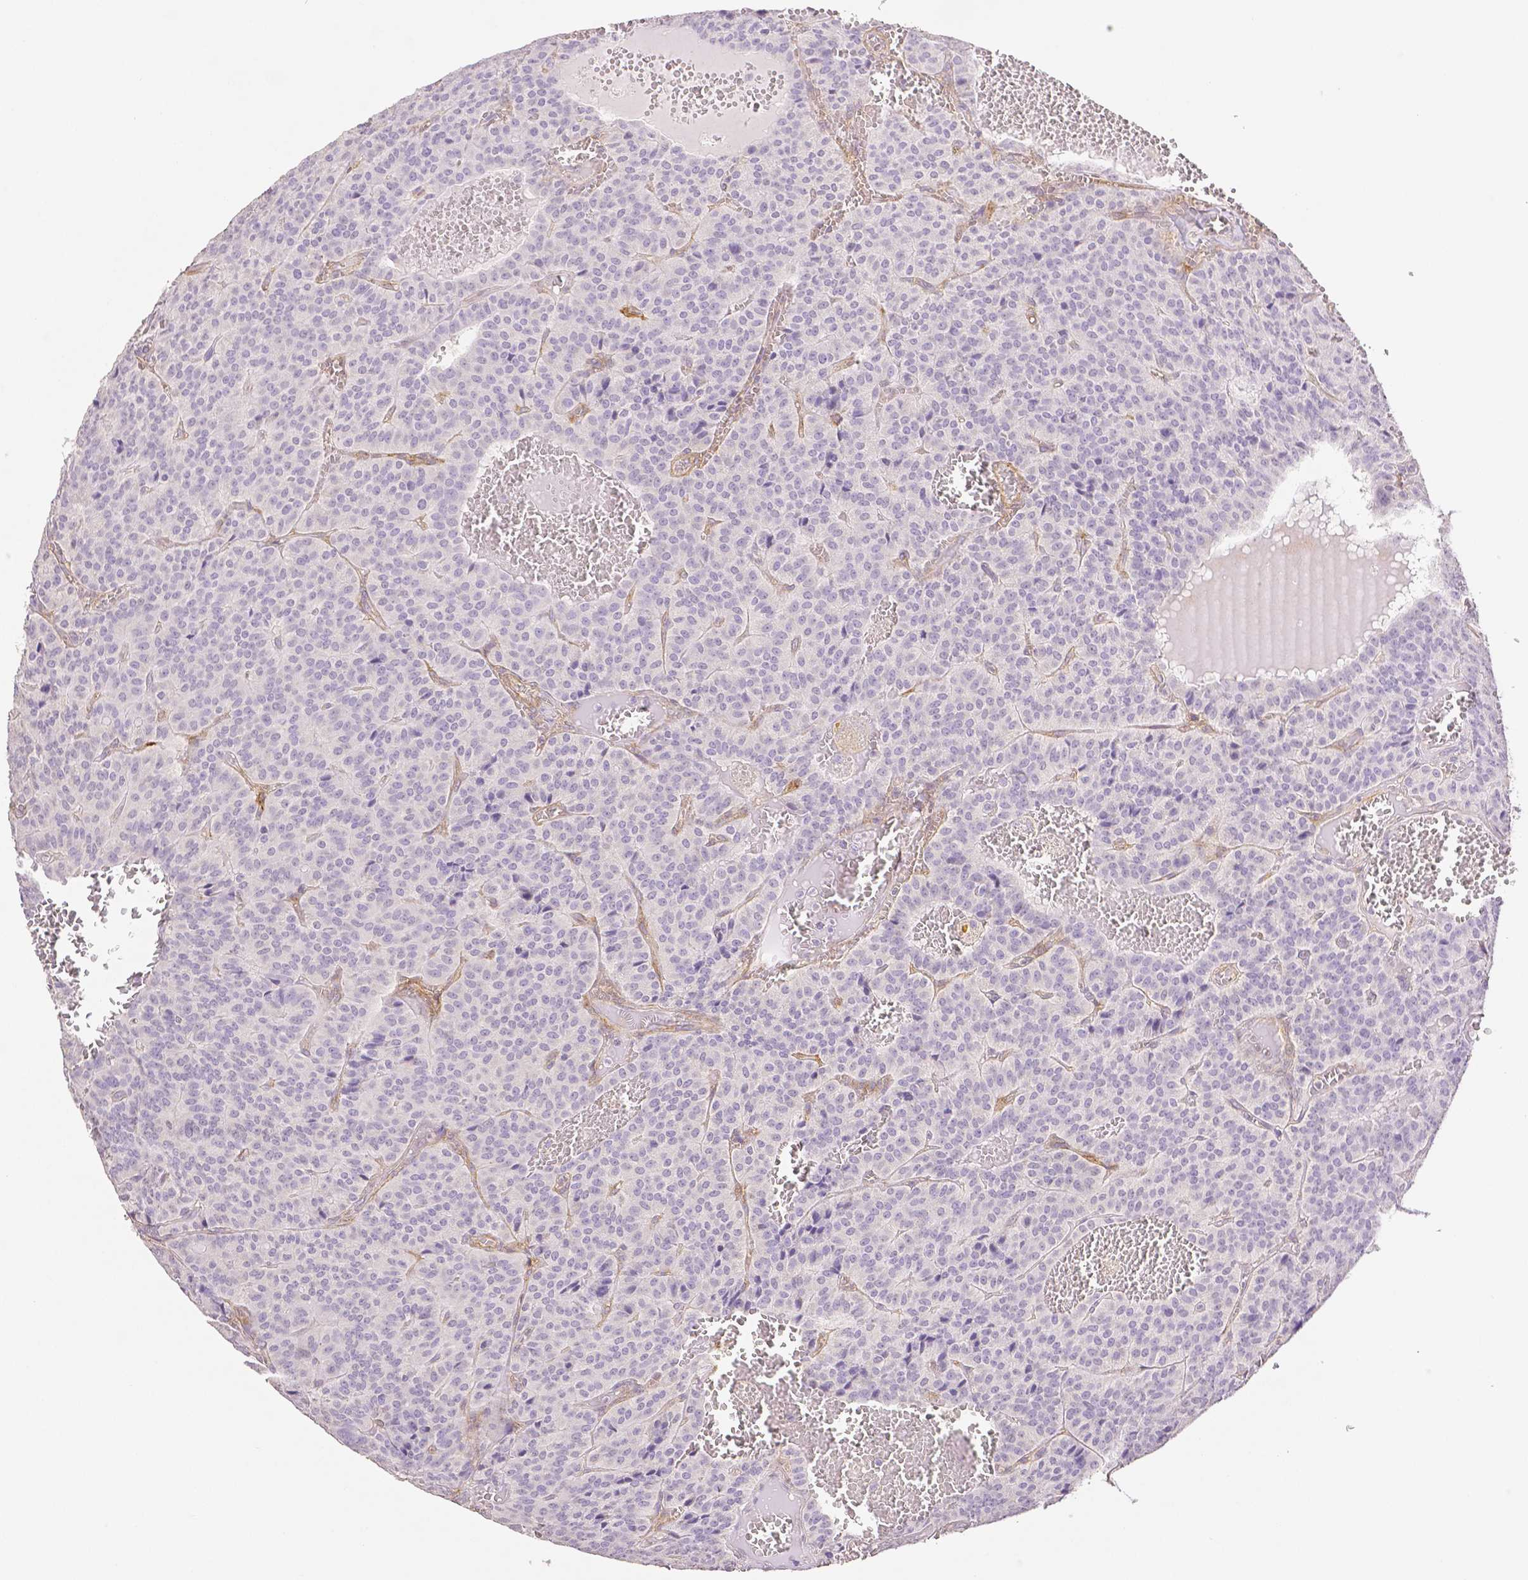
{"staining": {"intensity": "negative", "quantity": "none", "location": "none"}, "tissue": "carcinoid", "cell_type": "Tumor cells", "image_type": "cancer", "snomed": [{"axis": "morphology", "description": "Carcinoid, malignant, NOS"}, {"axis": "topography", "description": "Lung"}], "caption": "Protein analysis of carcinoid (malignant) displays no significant positivity in tumor cells.", "gene": "THY1", "patient": {"sex": "male", "age": 70}}